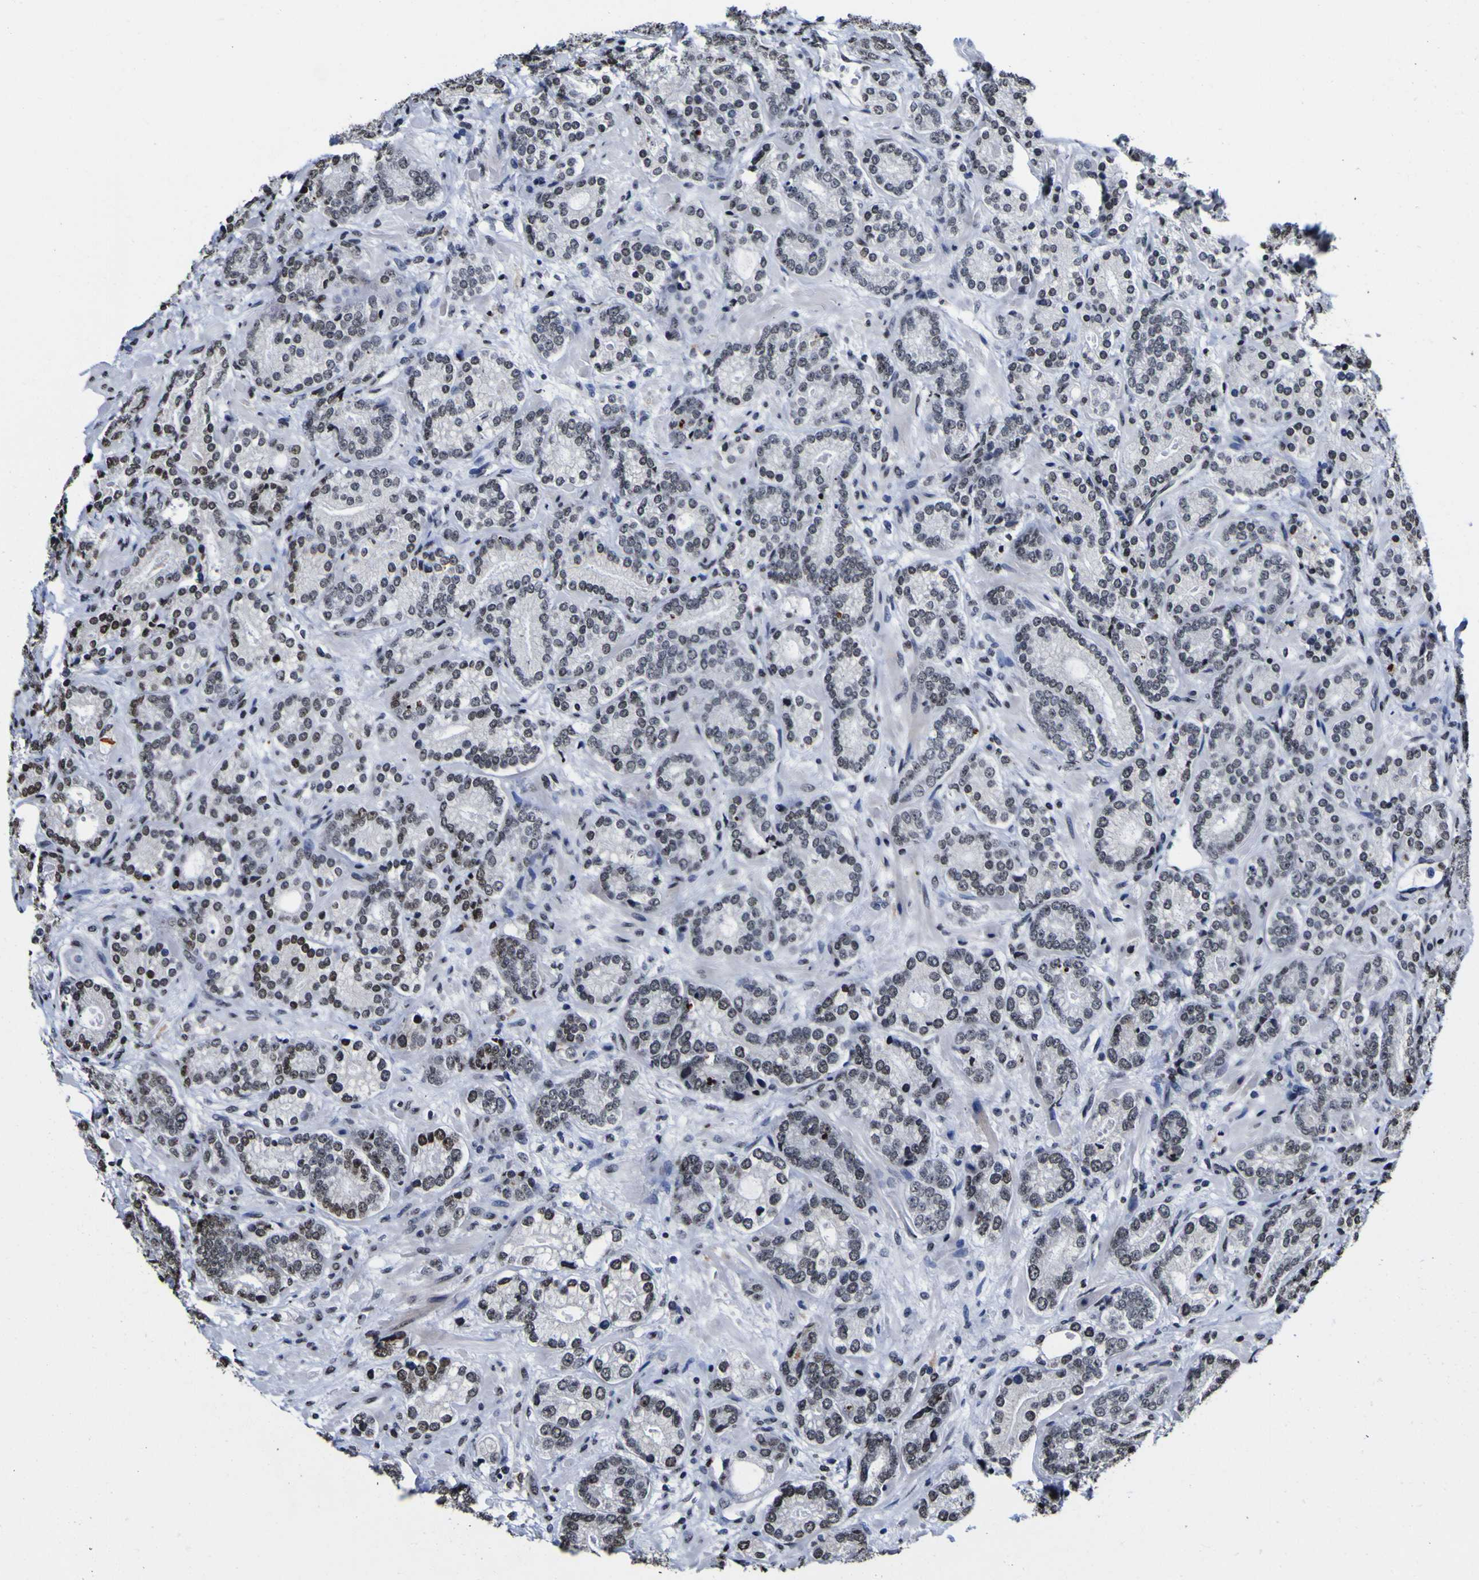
{"staining": {"intensity": "strong", "quantity": "<25%", "location": "nuclear"}, "tissue": "prostate cancer", "cell_type": "Tumor cells", "image_type": "cancer", "snomed": [{"axis": "morphology", "description": "Adenocarcinoma, High grade"}, {"axis": "topography", "description": "Prostate"}], "caption": "An IHC photomicrograph of tumor tissue is shown. Protein staining in brown shows strong nuclear positivity in prostate cancer within tumor cells.", "gene": "PIAS1", "patient": {"sex": "male", "age": 61}}